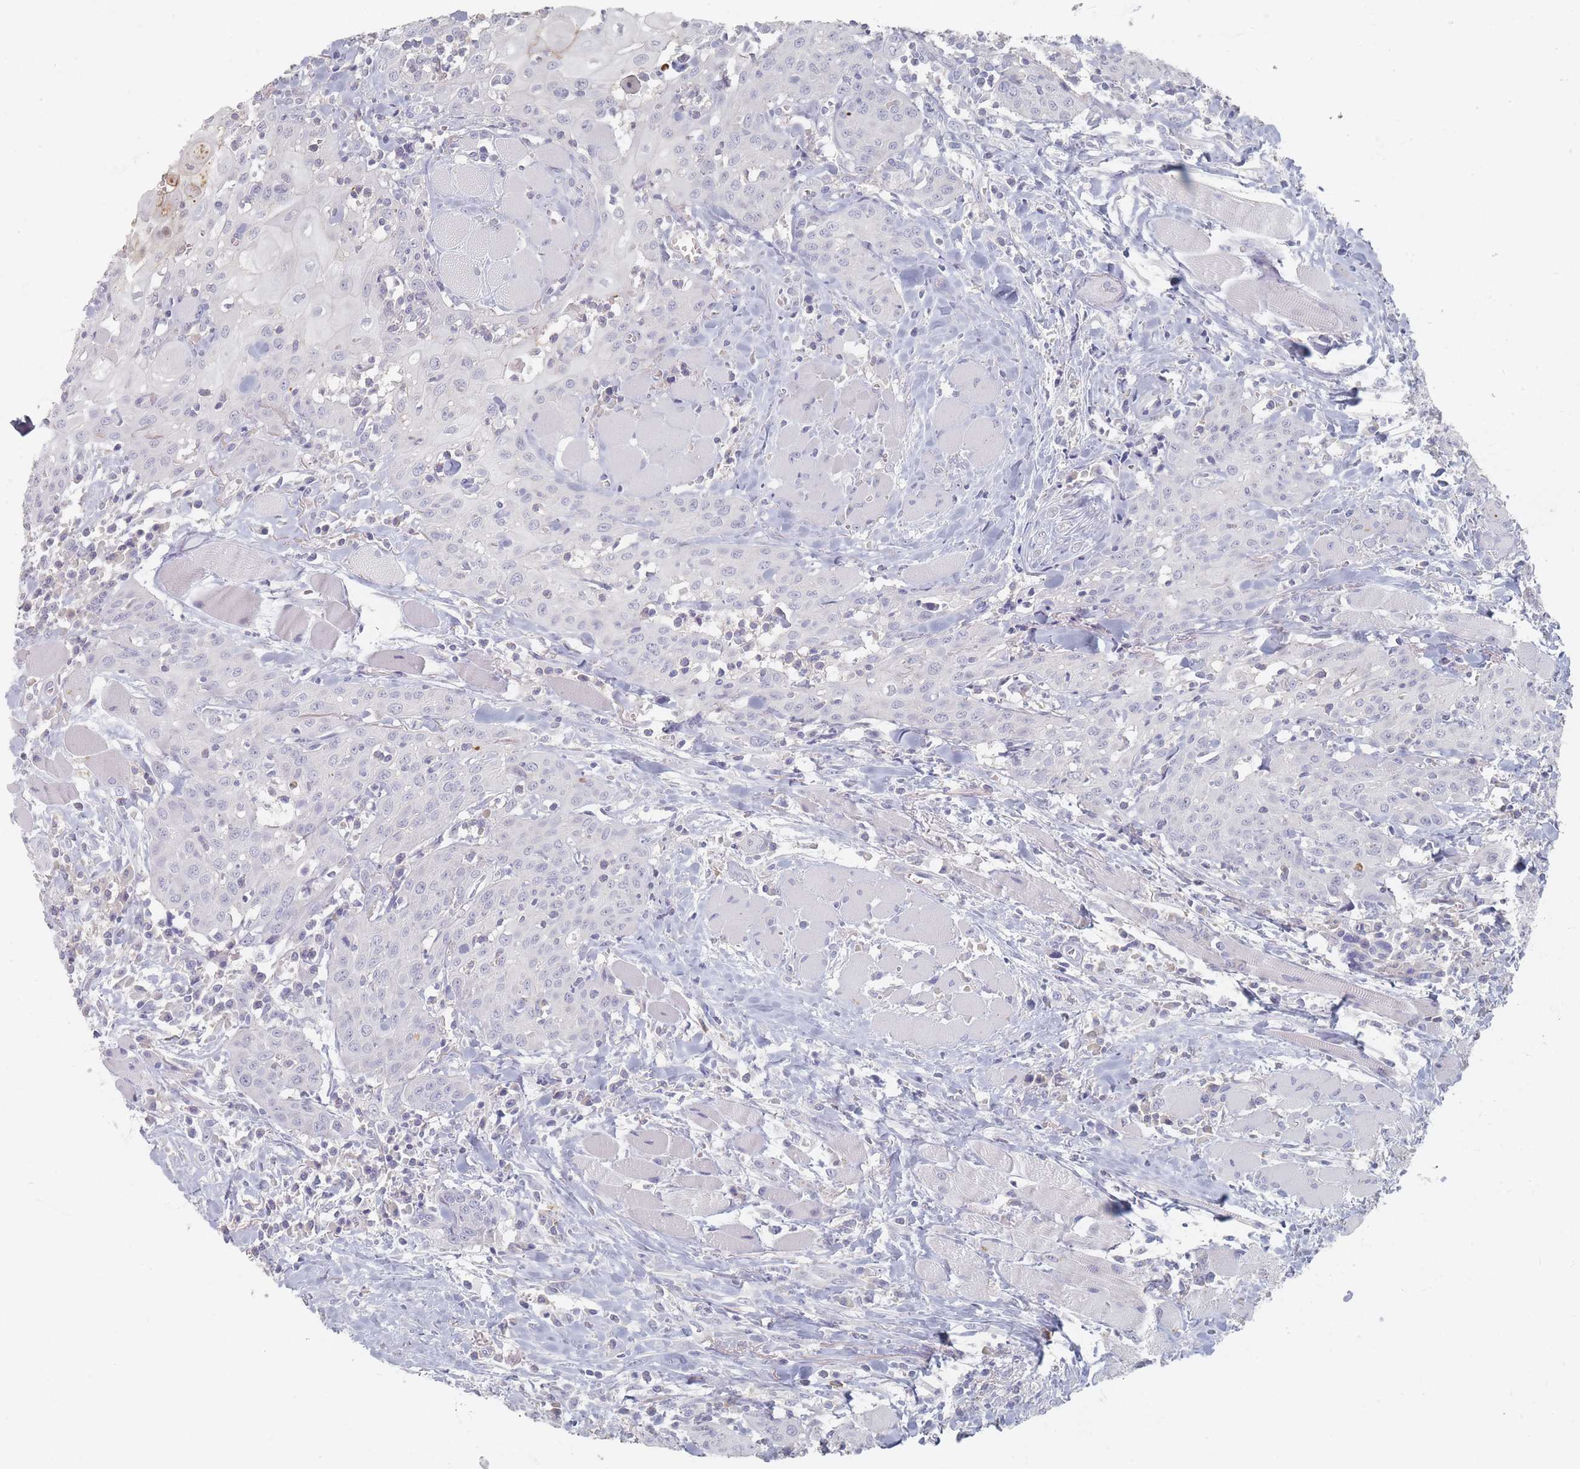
{"staining": {"intensity": "negative", "quantity": "none", "location": "none"}, "tissue": "head and neck cancer", "cell_type": "Tumor cells", "image_type": "cancer", "snomed": [{"axis": "morphology", "description": "Squamous cell carcinoma, NOS"}, {"axis": "topography", "description": "Oral tissue"}, {"axis": "topography", "description": "Head-Neck"}], "caption": "Protein analysis of head and neck cancer reveals no significant staining in tumor cells.", "gene": "CD37", "patient": {"sex": "female", "age": 70}}